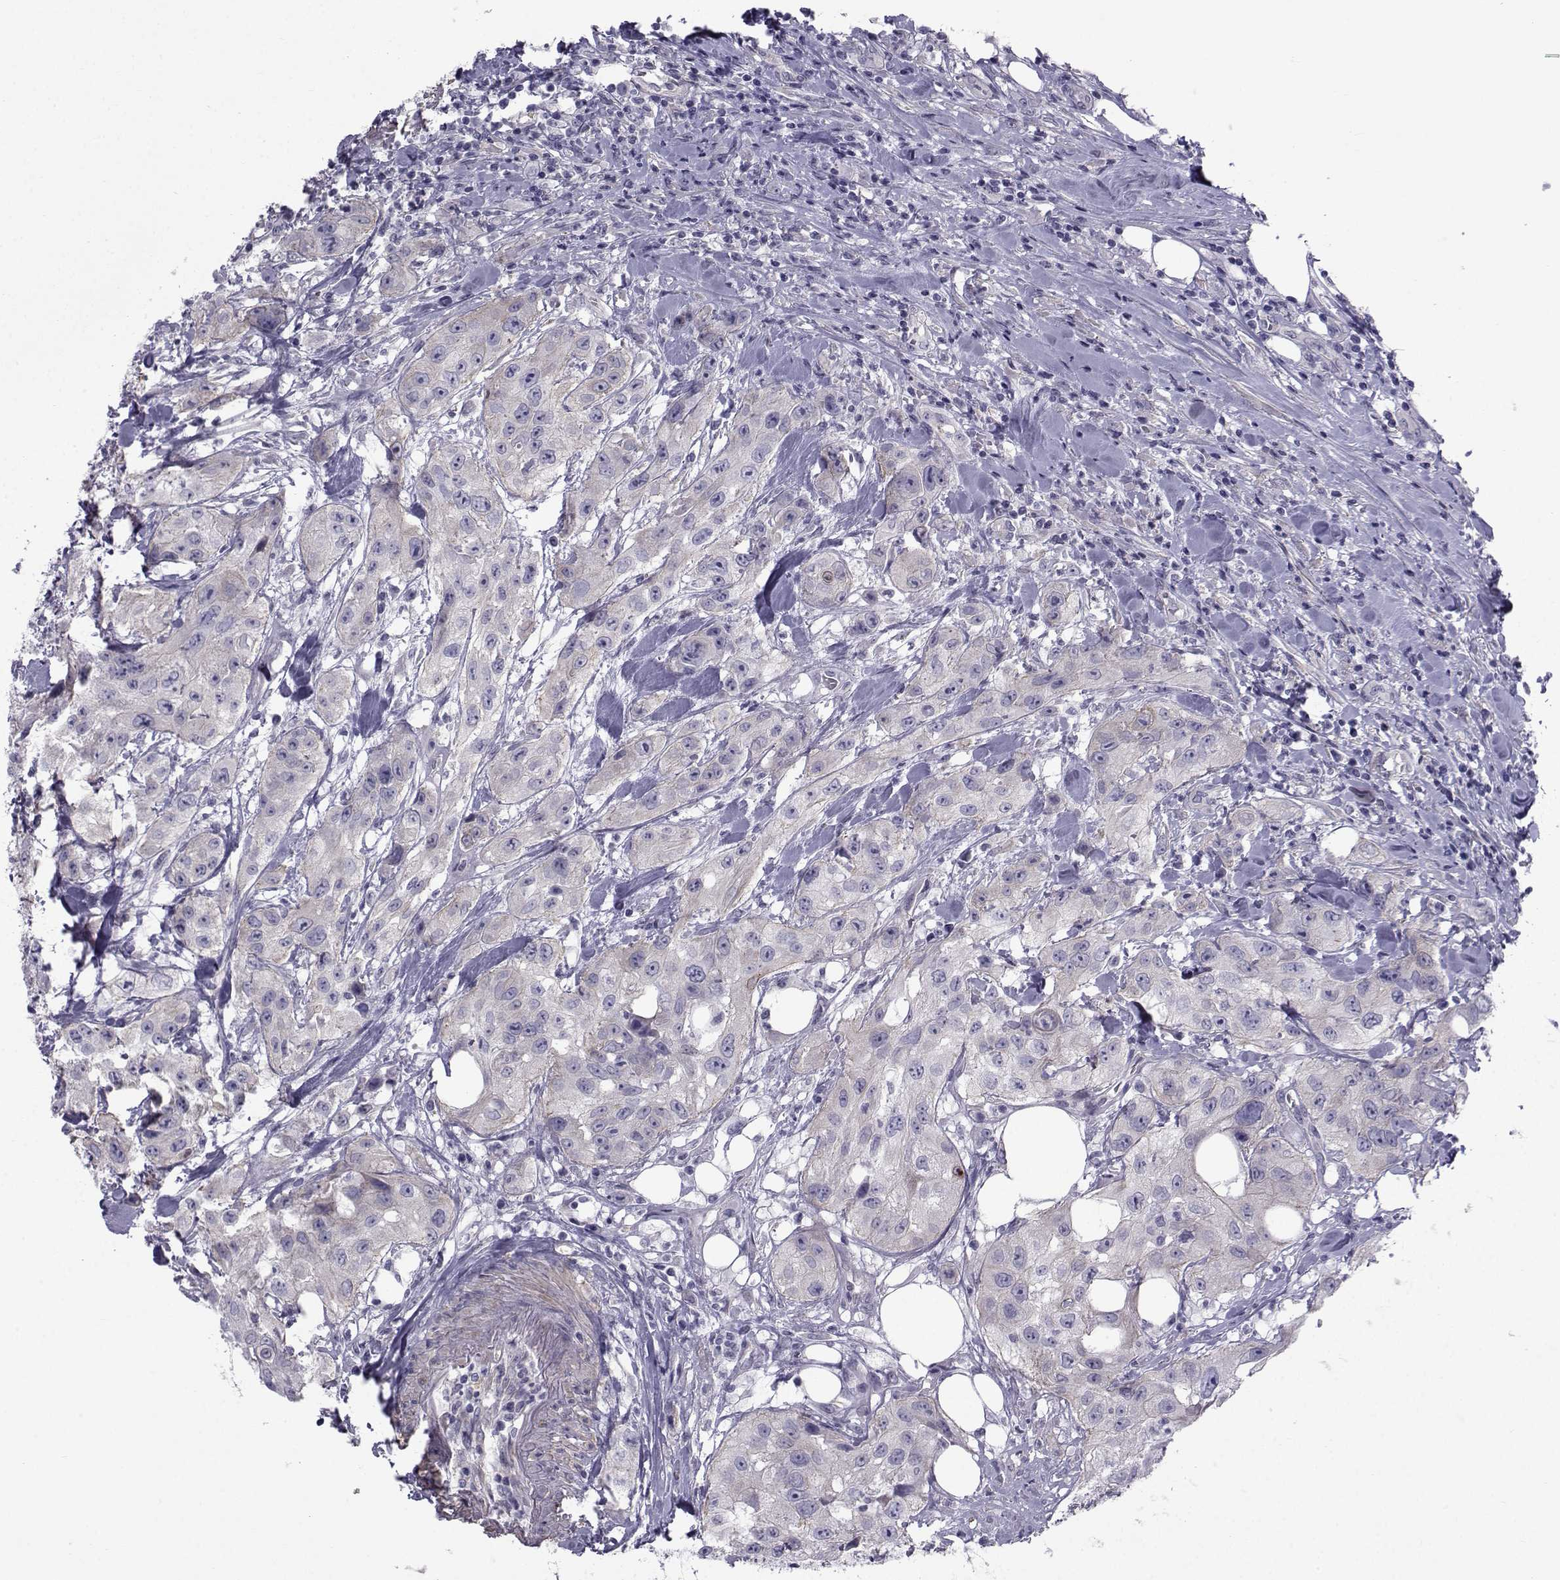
{"staining": {"intensity": "negative", "quantity": "none", "location": "none"}, "tissue": "urothelial cancer", "cell_type": "Tumor cells", "image_type": "cancer", "snomed": [{"axis": "morphology", "description": "Urothelial carcinoma, High grade"}, {"axis": "topography", "description": "Urinary bladder"}], "caption": "Human high-grade urothelial carcinoma stained for a protein using IHC reveals no staining in tumor cells.", "gene": "SPANXD", "patient": {"sex": "male", "age": 79}}